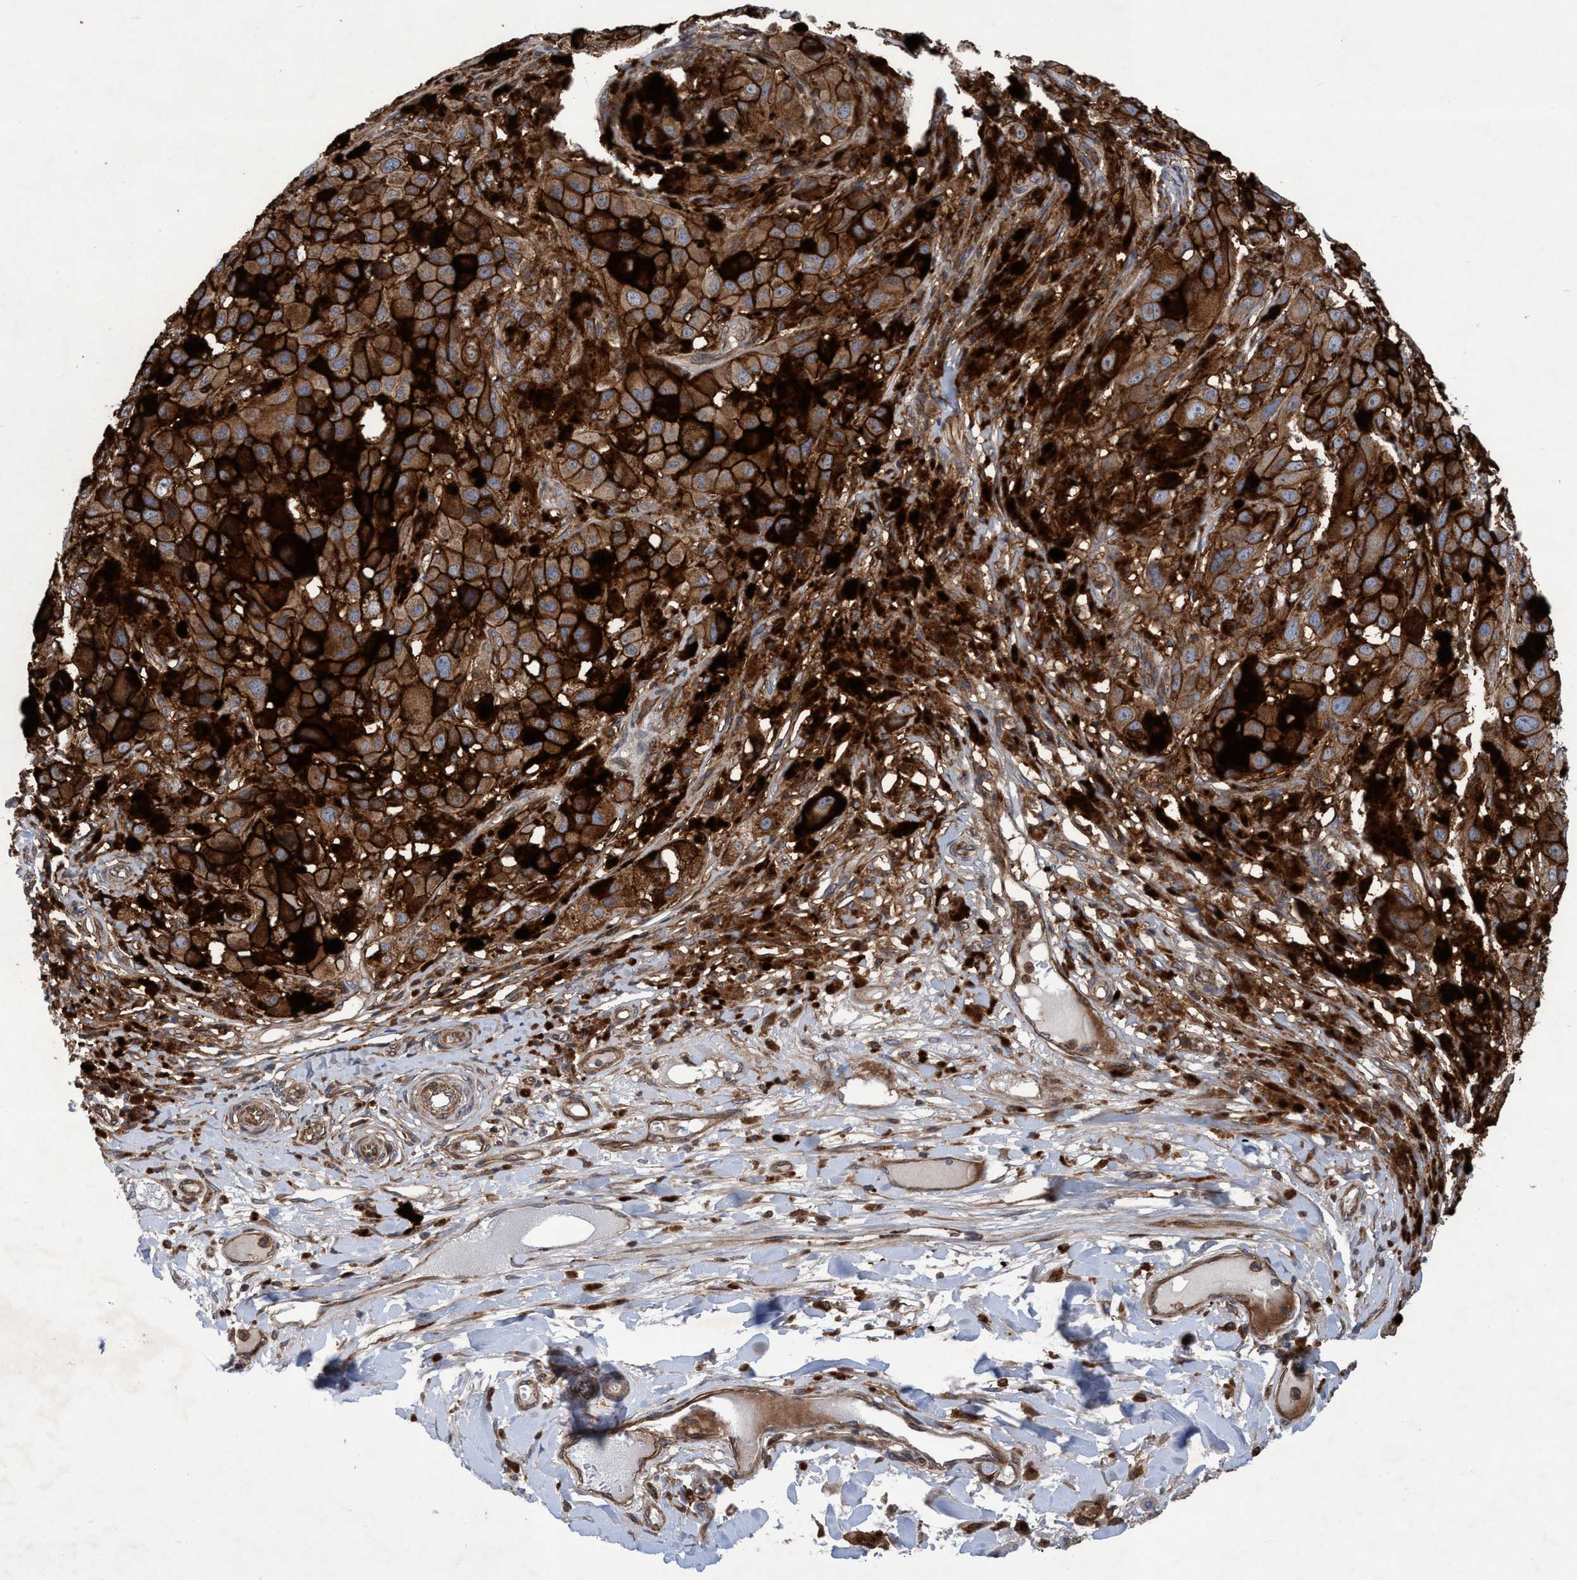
{"staining": {"intensity": "strong", "quantity": ">75%", "location": "cytoplasmic/membranous"}, "tissue": "melanoma", "cell_type": "Tumor cells", "image_type": "cancer", "snomed": [{"axis": "morphology", "description": "Malignant melanoma, NOS"}, {"axis": "topography", "description": "Skin"}], "caption": "Protein expression analysis of melanoma exhibits strong cytoplasmic/membranous positivity in approximately >75% of tumor cells.", "gene": "SLC16A3", "patient": {"sex": "male", "age": 96}}